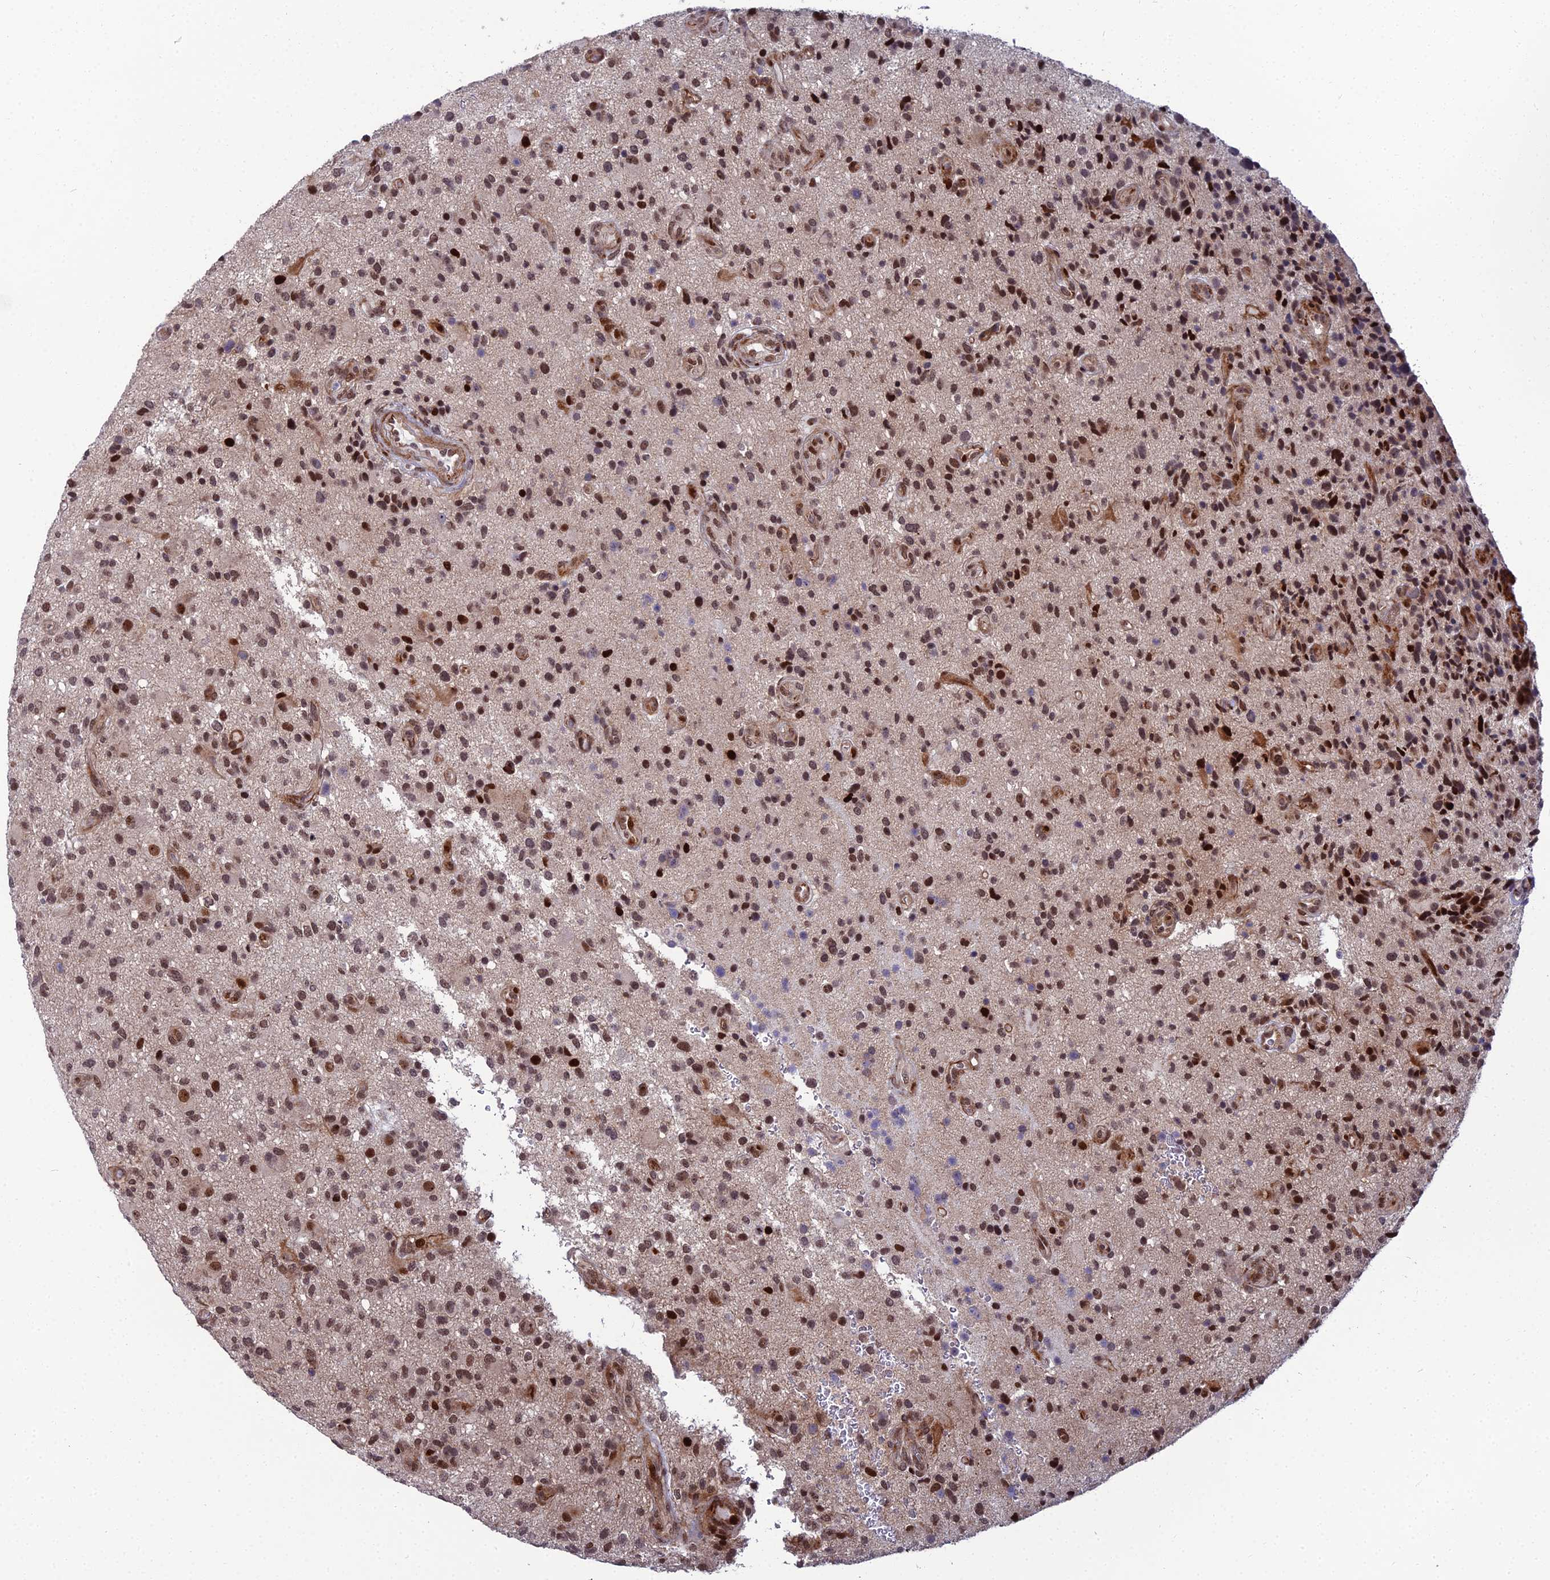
{"staining": {"intensity": "moderate", "quantity": ">75%", "location": "nuclear"}, "tissue": "glioma", "cell_type": "Tumor cells", "image_type": "cancer", "snomed": [{"axis": "morphology", "description": "Glioma, malignant, High grade"}, {"axis": "topography", "description": "Brain"}], "caption": "Glioma stained with a protein marker shows moderate staining in tumor cells.", "gene": "ZNF668", "patient": {"sex": "male", "age": 47}}